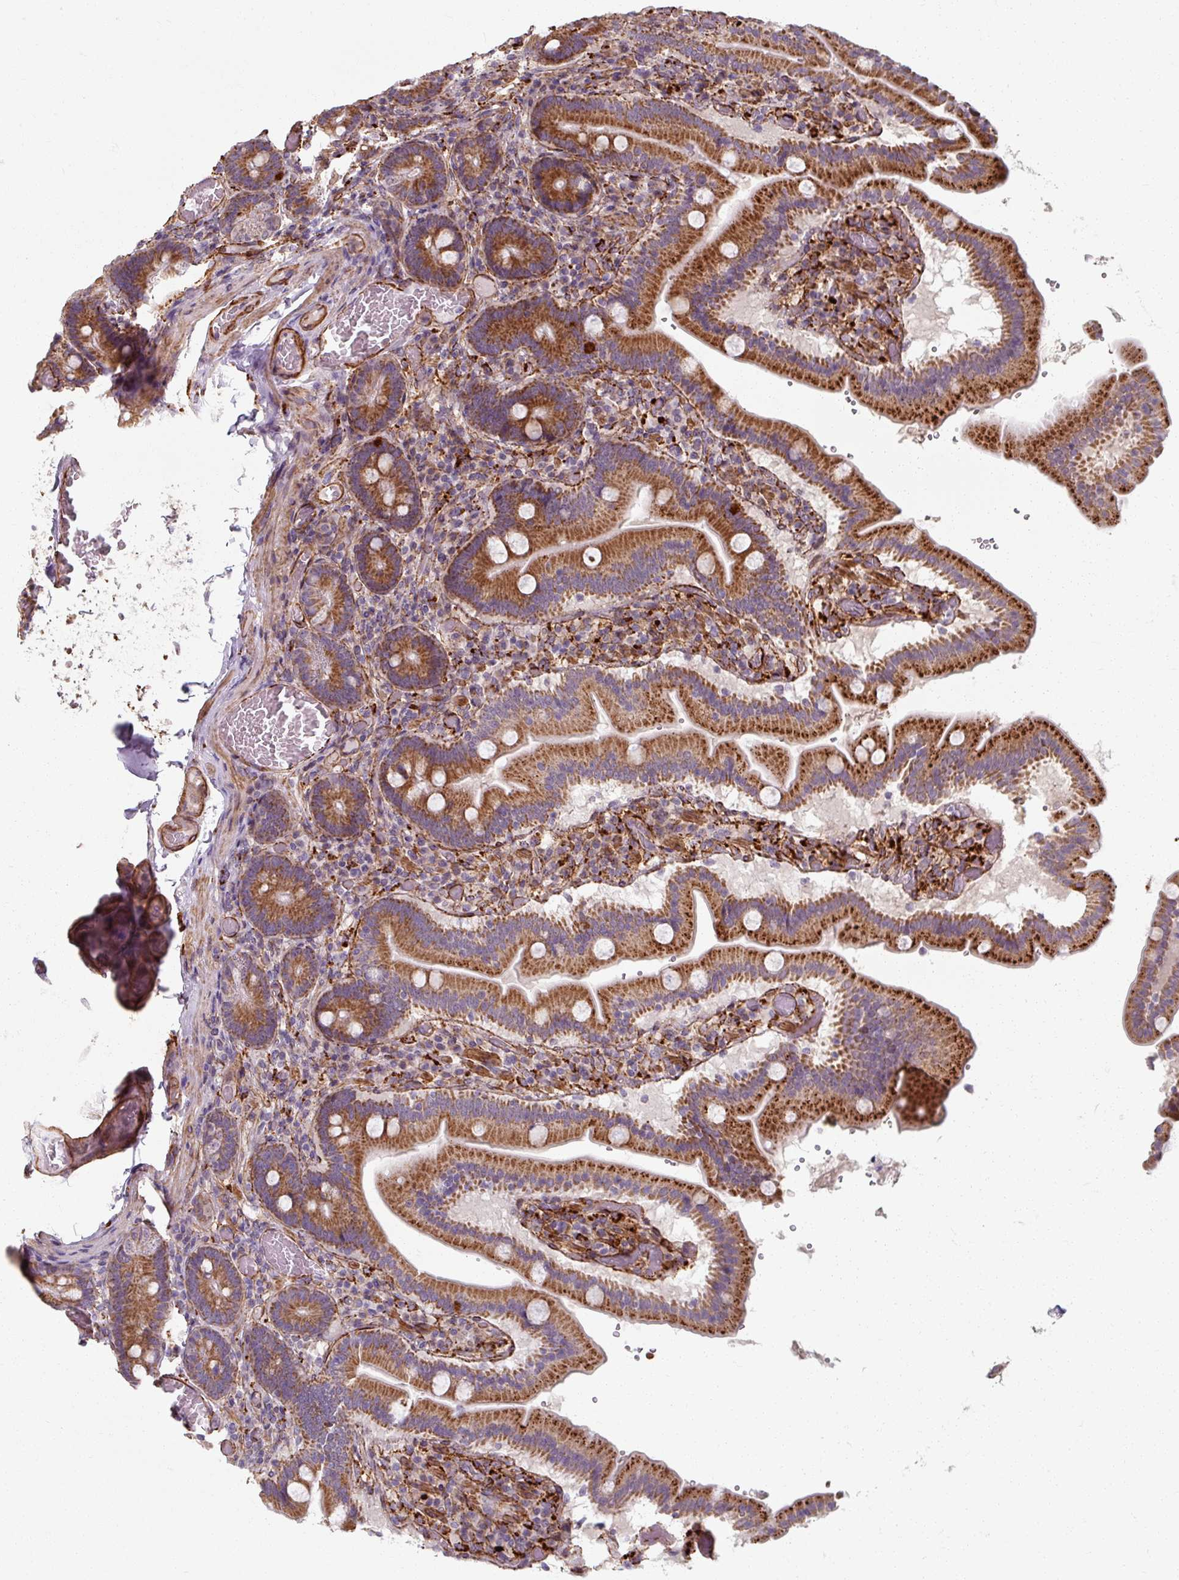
{"staining": {"intensity": "strong", "quantity": ">75%", "location": "cytoplasmic/membranous"}, "tissue": "duodenum", "cell_type": "Glandular cells", "image_type": "normal", "snomed": [{"axis": "morphology", "description": "Normal tissue, NOS"}, {"axis": "topography", "description": "Duodenum"}], "caption": "This histopathology image exhibits immunohistochemistry (IHC) staining of unremarkable duodenum, with high strong cytoplasmic/membranous staining in about >75% of glandular cells.", "gene": "MRPS5", "patient": {"sex": "female", "age": 62}}